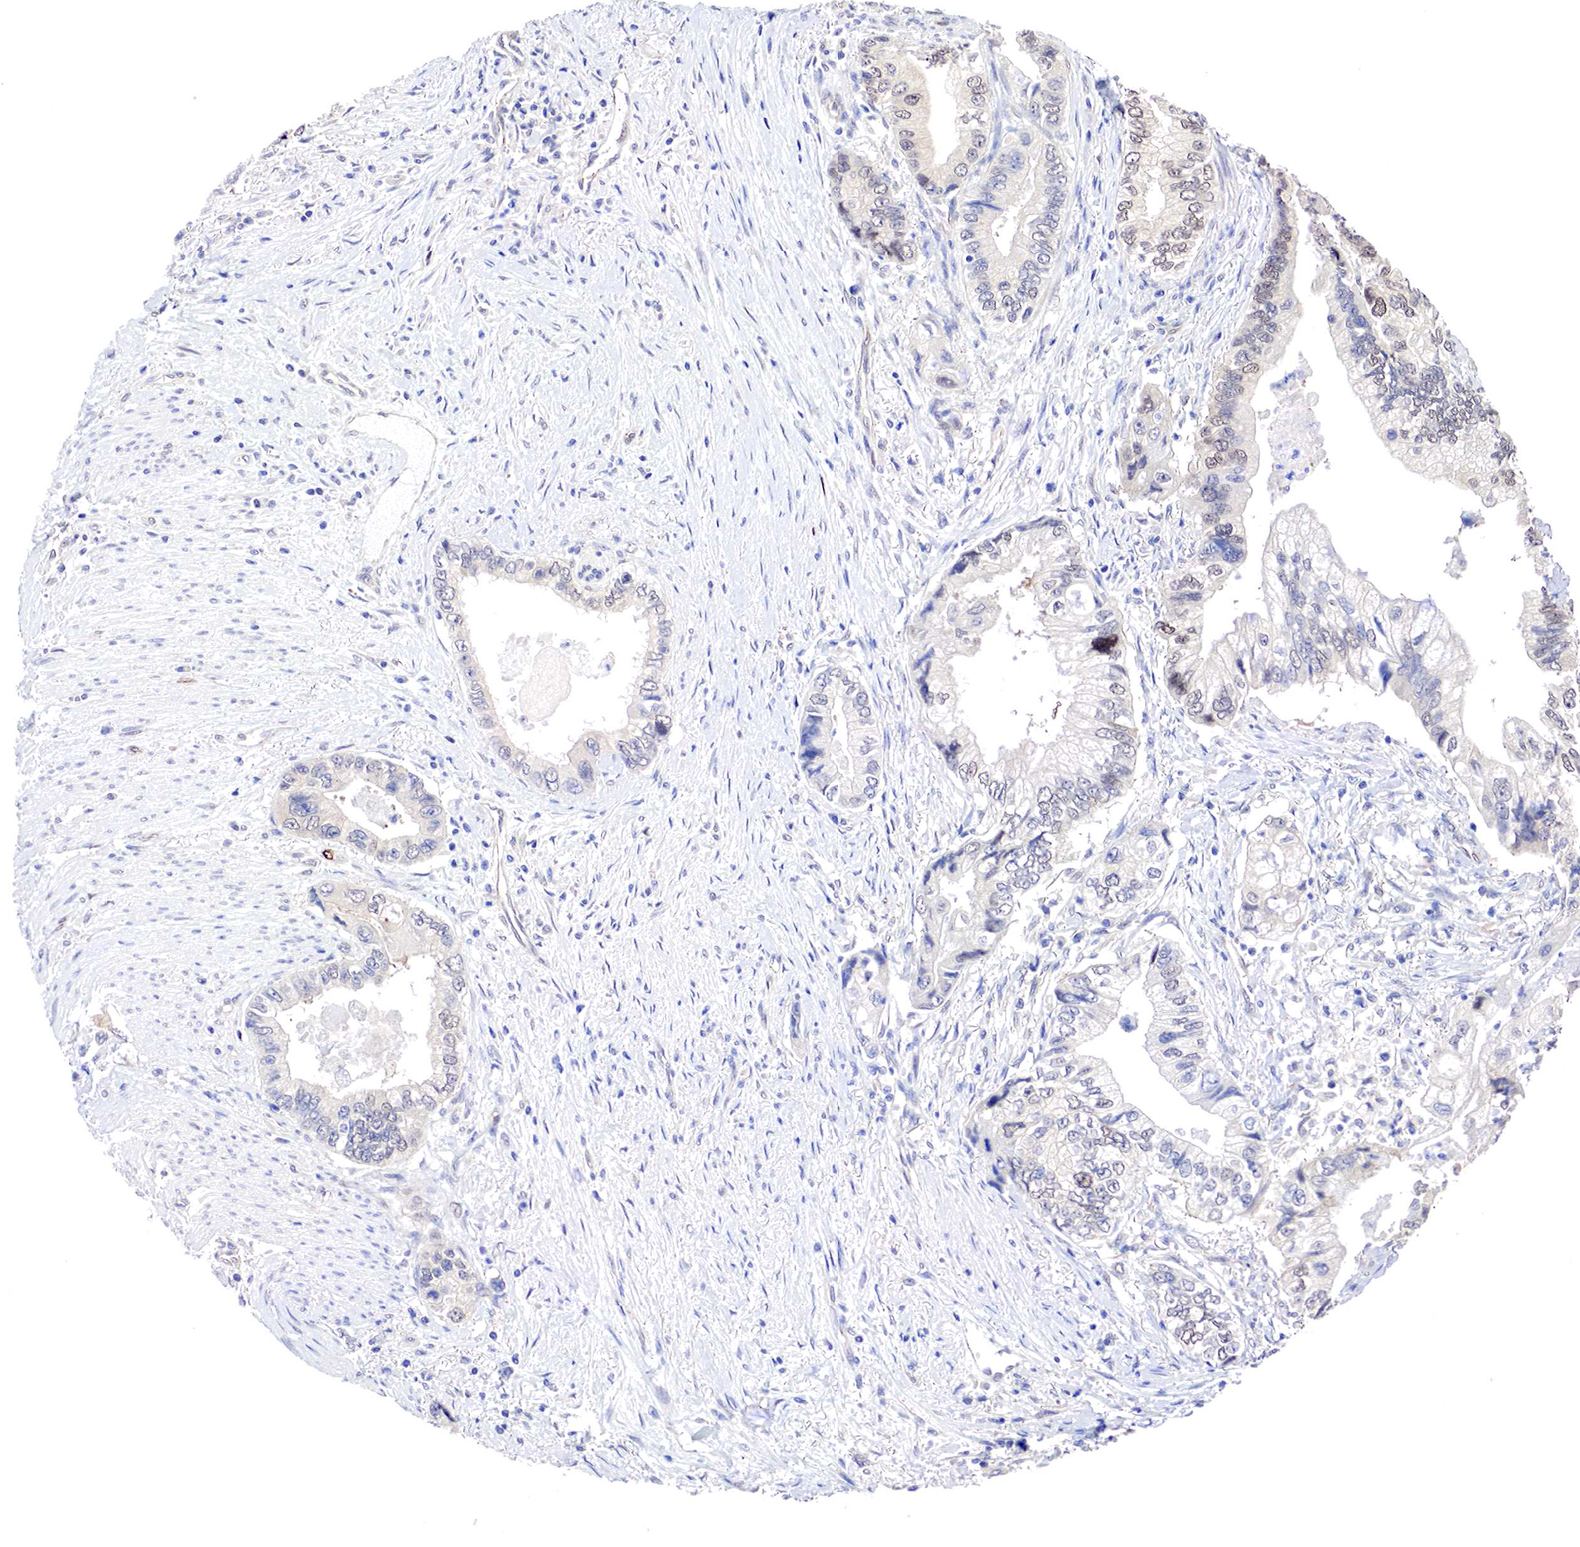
{"staining": {"intensity": "weak", "quantity": "25%-75%", "location": "cytoplasmic/membranous"}, "tissue": "pancreatic cancer", "cell_type": "Tumor cells", "image_type": "cancer", "snomed": [{"axis": "morphology", "description": "Adenocarcinoma, NOS"}, {"axis": "topography", "description": "Pancreas"}, {"axis": "topography", "description": "Stomach, upper"}], "caption": "A low amount of weak cytoplasmic/membranous expression is present in approximately 25%-75% of tumor cells in pancreatic adenocarcinoma tissue.", "gene": "PABIR2", "patient": {"sex": "male", "age": 77}}